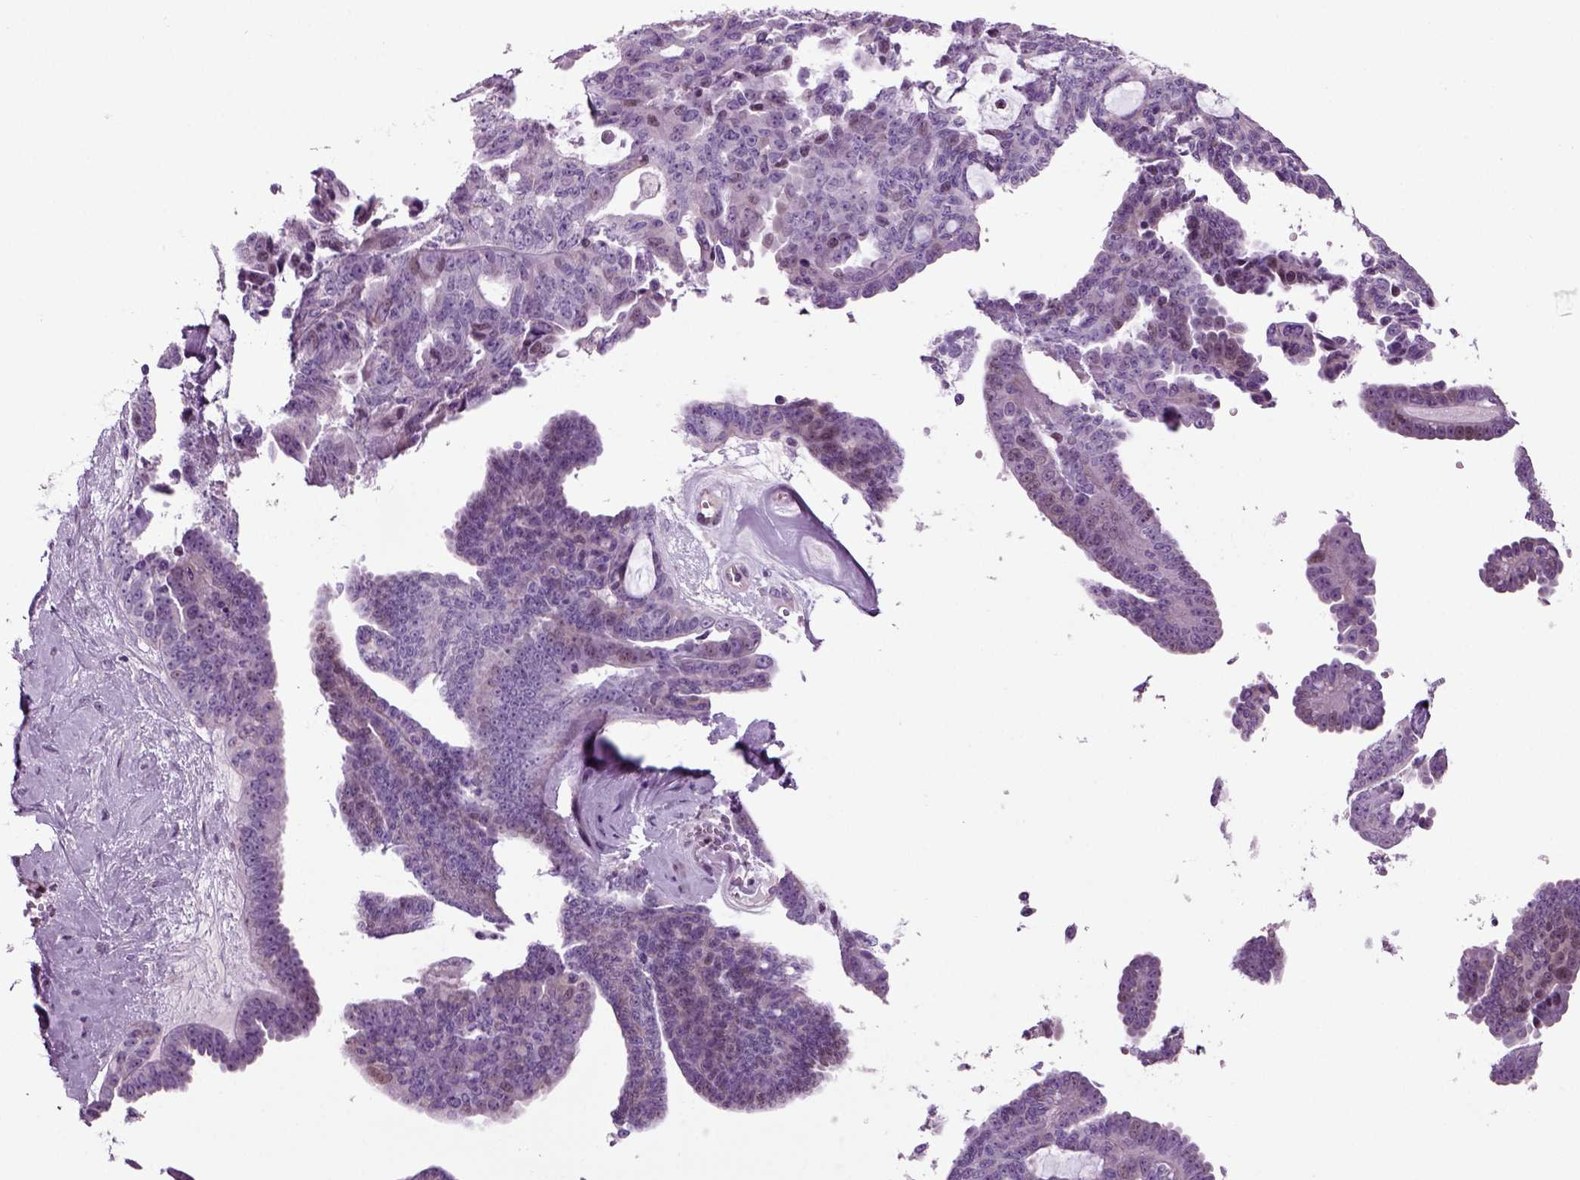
{"staining": {"intensity": "negative", "quantity": "none", "location": "none"}, "tissue": "ovarian cancer", "cell_type": "Tumor cells", "image_type": "cancer", "snomed": [{"axis": "morphology", "description": "Cystadenocarcinoma, serous, NOS"}, {"axis": "topography", "description": "Ovary"}], "caption": "Tumor cells are negative for protein expression in human serous cystadenocarcinoma (ovarian).", "gene": "ARID3A", "patient": {"sex": "female", "age": 71}}